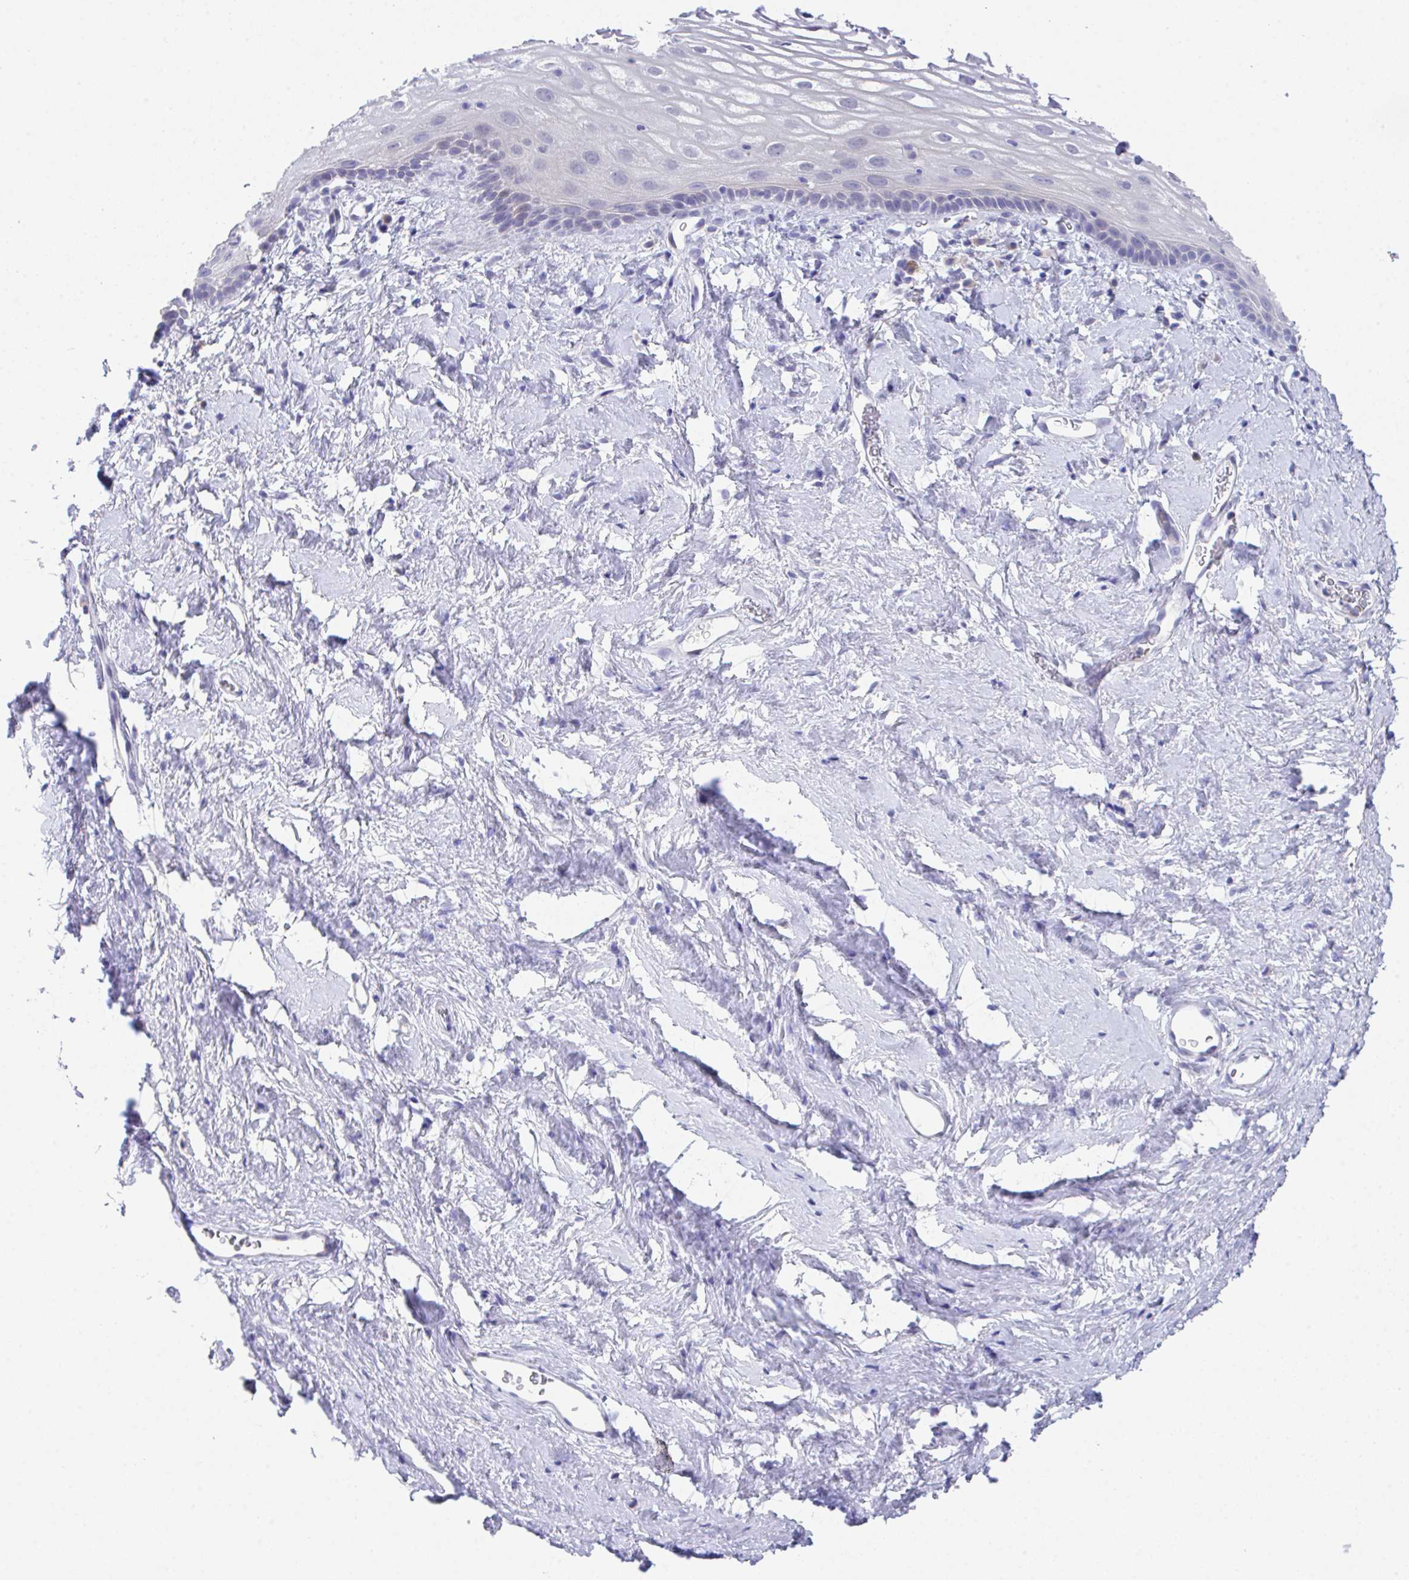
{"staining": {"intensity": "negative", "quantity": "none", "location": "none"}, "tissue": "vagina", "cell_type": "Squamous epithelial cells", "image_type": "normal", "snomed": [{"axis": "morphology", "description": "Normal tissue, NOS"}, {"axis": "morphology", "description": "Adenocarcinoma, NOS"}, {"axis": "topography", "description": "Rectum"}, {"axis": "topography", "description": "Vagina"}, {"axis": "topography", "description": "Peripheral nerve tissue"}], "caption": "There is no significant positivity in squamous epithelial cells of vagina. (Immunohistochemistry (ihc), brightfield microscopy, high magnification).", "gene": "HOXB4", "patient": {"sex": "female", "age": 71}}